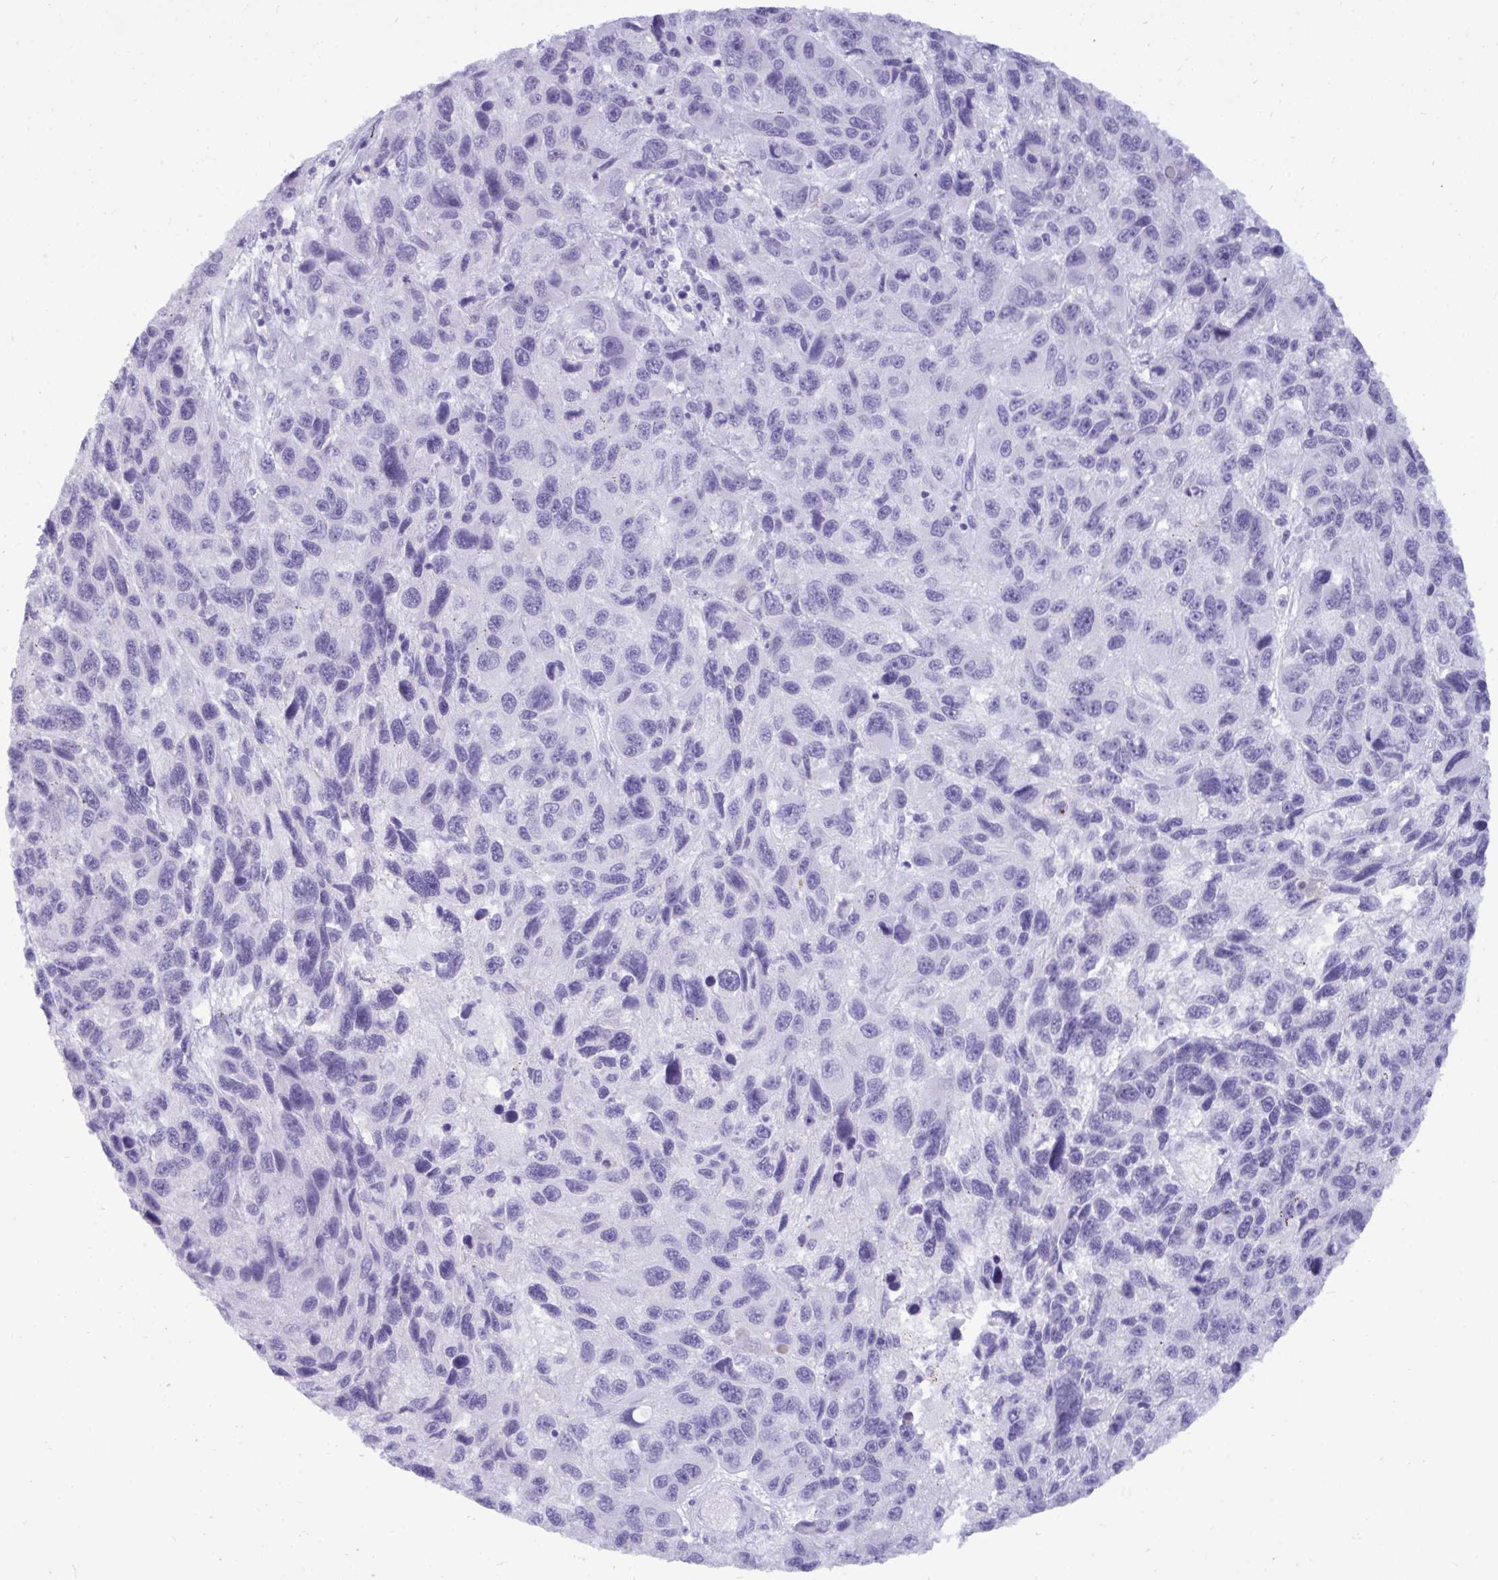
{"staining": {"intensity": "negative", "quantity": "none", "location": "none"}, "tissue": "melanoma", "cell_type": "Tumor cells", "image_type": "cancer", "snomed": [{"axis": "morphology", "description": "Malignant melanoma, NOS"}, {"axis": "topography", "description": "Skin"}], "caption": "There is no significant staining in tumor cells of melanoma.", "gene": "ANKRD60", "patient": {"sex": "male", "age": 53}}